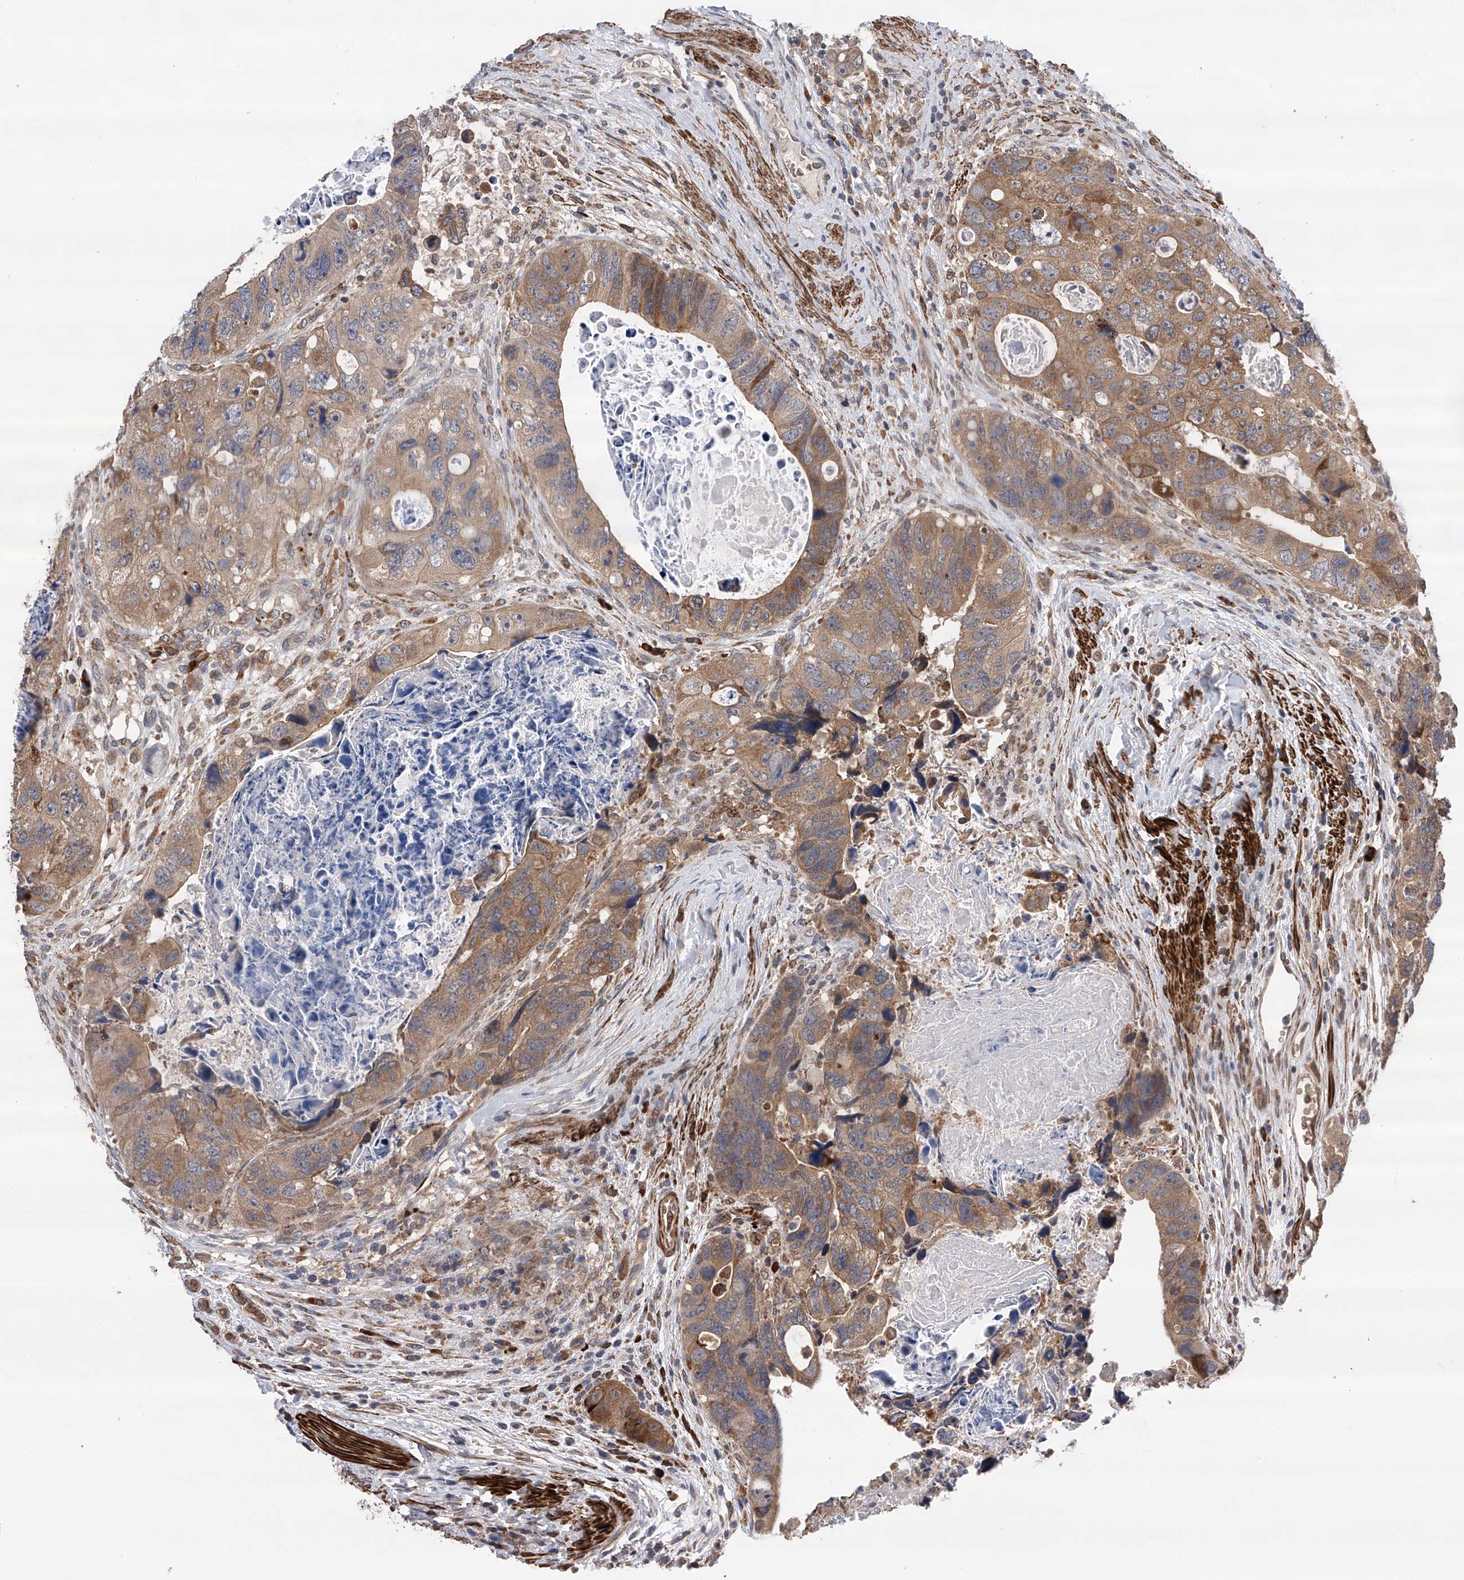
{"staining": {"intensity": "moderate", "quantity": ">75%", "location": "cytoplasmic/membranous"}, "tissue": "colorectal cancer", "cell_type": "Tumor cells", "image_type": "cancer", "snomed": [{"axis": "morphology", "description": "Adenocarcinoma, NOS"}, {"axis": "topography", "description": "Rectum"}], "caption": "Moderate cytoplasmic/membranous protein expression is seen in approximately >75% of tumor cells in colorectal cancer.", "gene": "SPOCK1", "patient": {"sex": "male", "age": 59}}